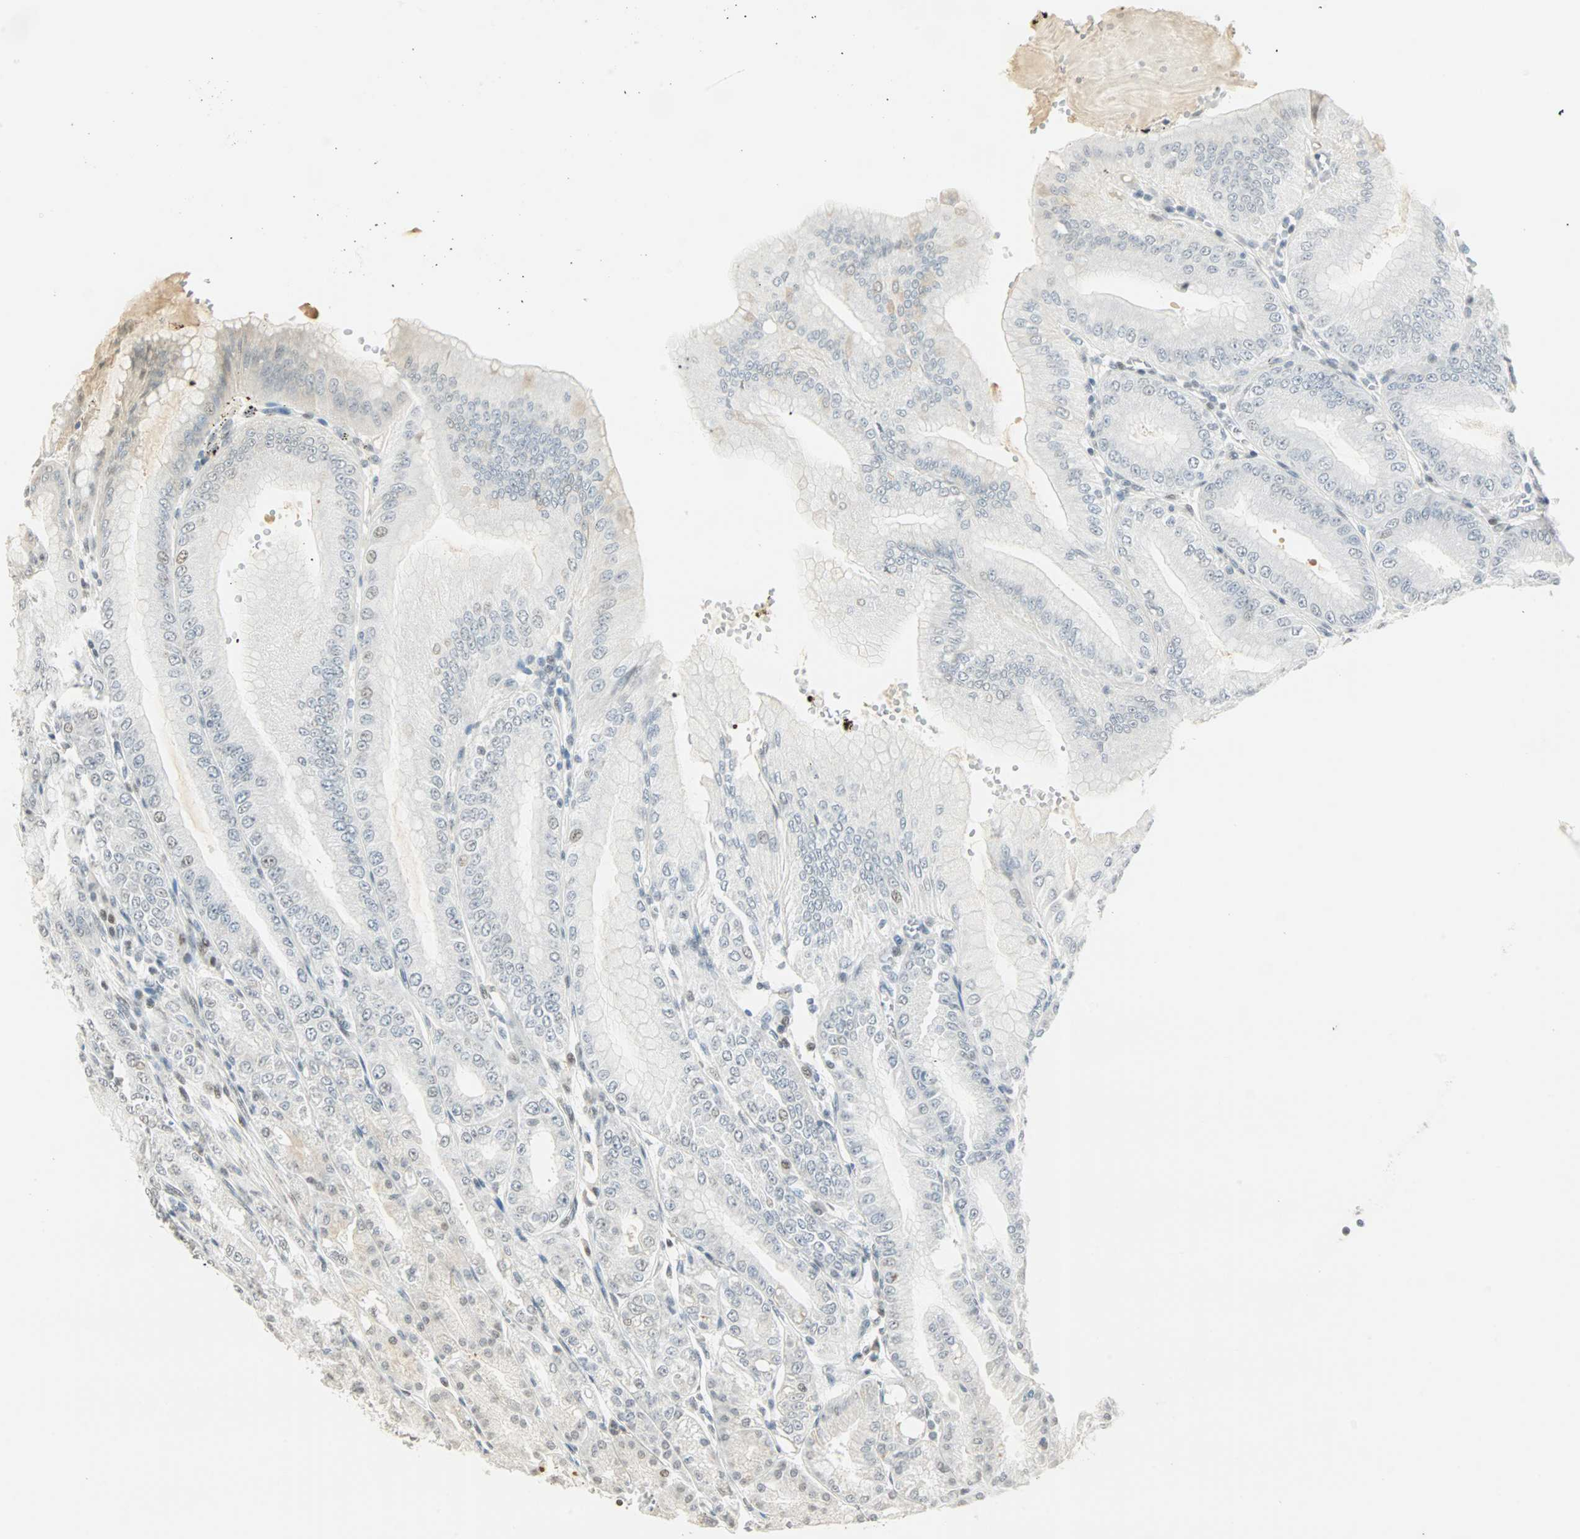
{"staining": {"intensity": "weak", "quantity": "<25%", "location": "nuclear"}, "tissue": "stomach", "cell_type": "Glandular cells", "image_type": "normal", "snomed": [{"axis": "morphology", "description": "Normal tissue, NOS"}, {"axis": "topography", "description": "Stomach, lower"}], "caption": "Stomach was stained to show a protein in brown. There is no significant staining in glandular cells. (IHC, brightfield microscopy, high magnification).", "gene": "SMAD3", "patient": {"sex": "male", "age": 71}}